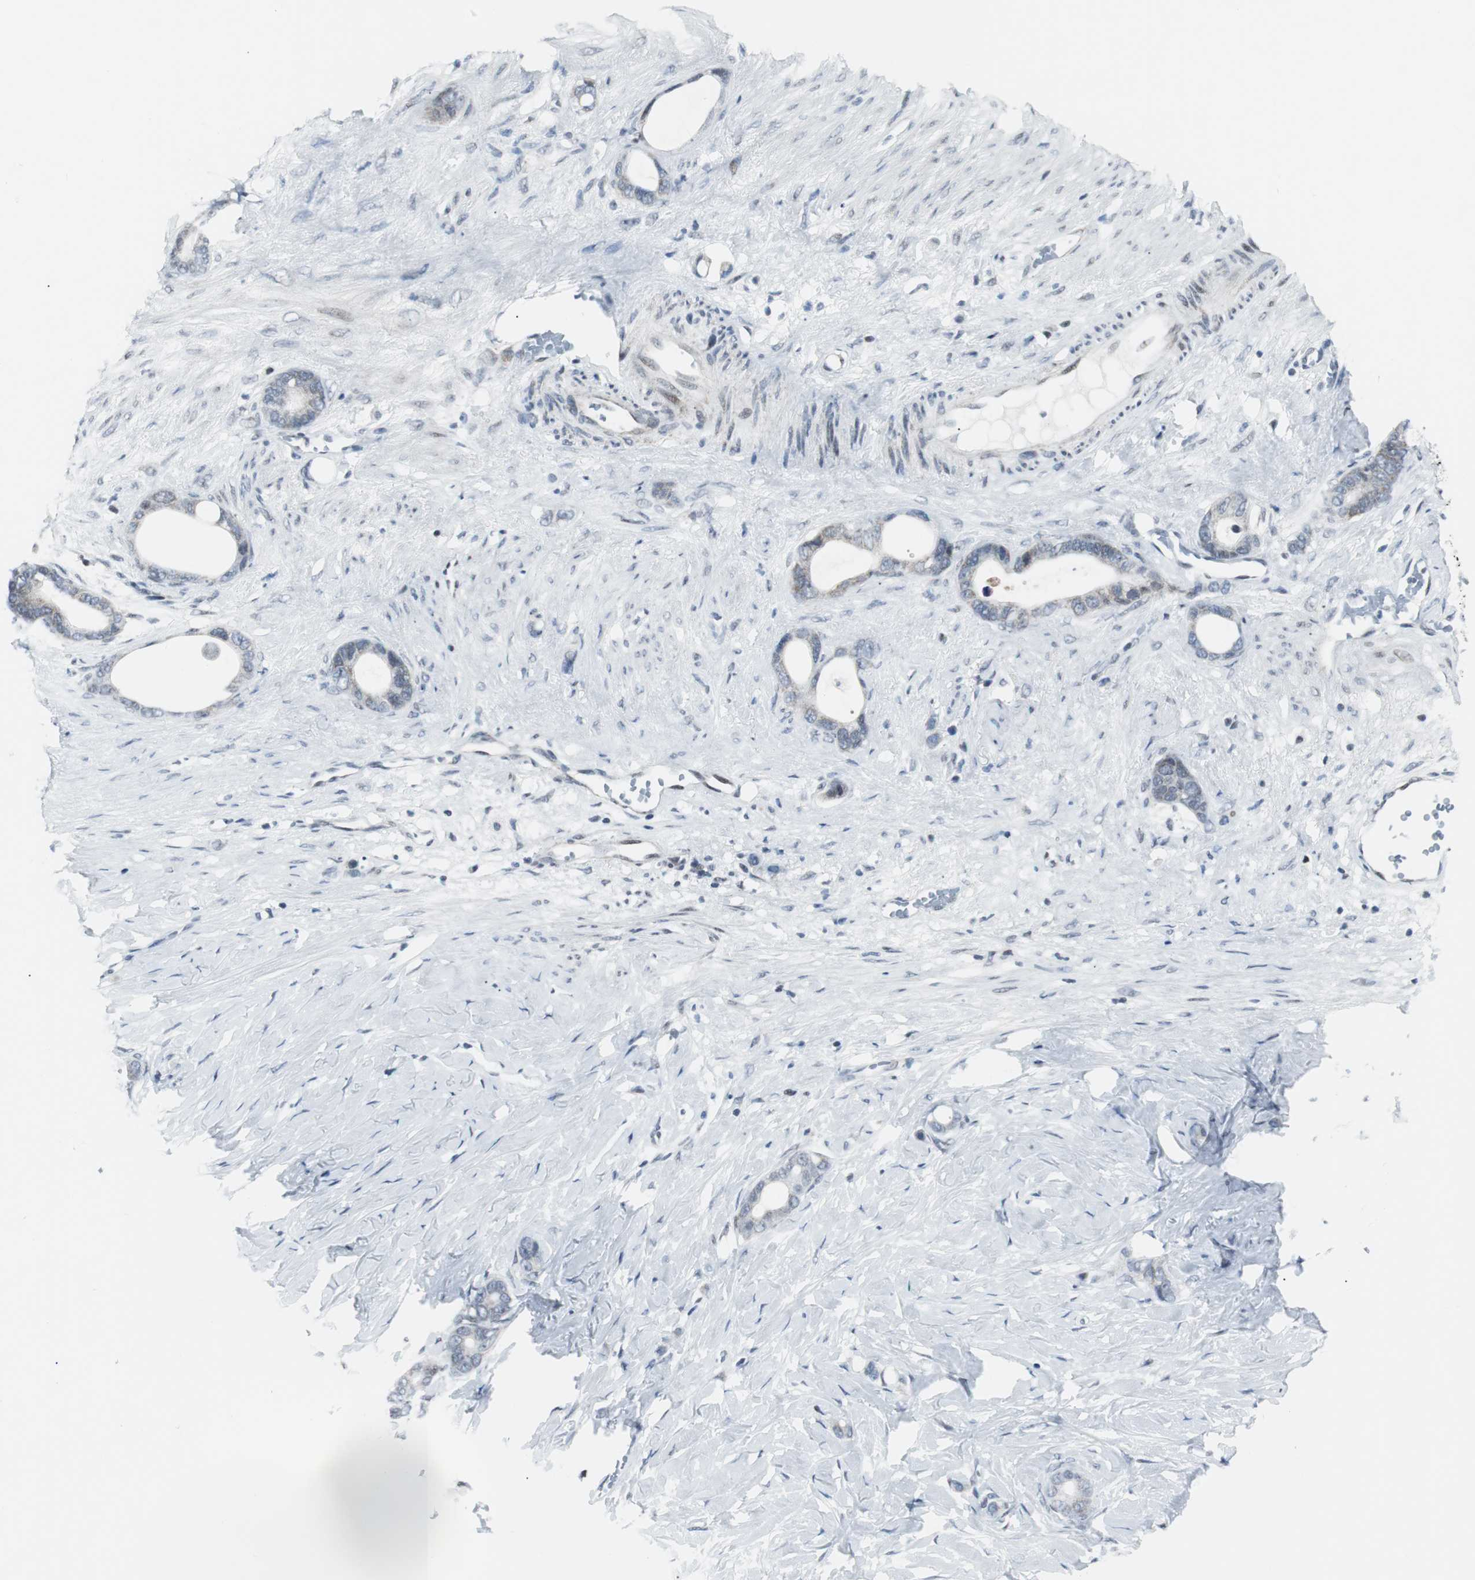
{"staining": {"intensity": "weak", "quantity": "<25%", "location": "nuclear"}, "tissue": "stomach cancer", "cell_type": "Tumor cells", "image_type": "cancer", "snomed": [{"axis": "morphology", "description": "Adenocarcinoma, NOS"}, {"axis": "topography", "description": "Stomach"}], "caption": "Immunohistochemistry of human adenocarcinoma (stomach) reveals no staining in tumor cells. The staining was performed using DAB (3,3'-diaminobenzidine) to visualize the protein expression in brown, while the nuclei were stained in blue with hematoxylin (Magnification: 20x).", "gene": "MTA1", "patient": {"sex": "female", "age": 75}}